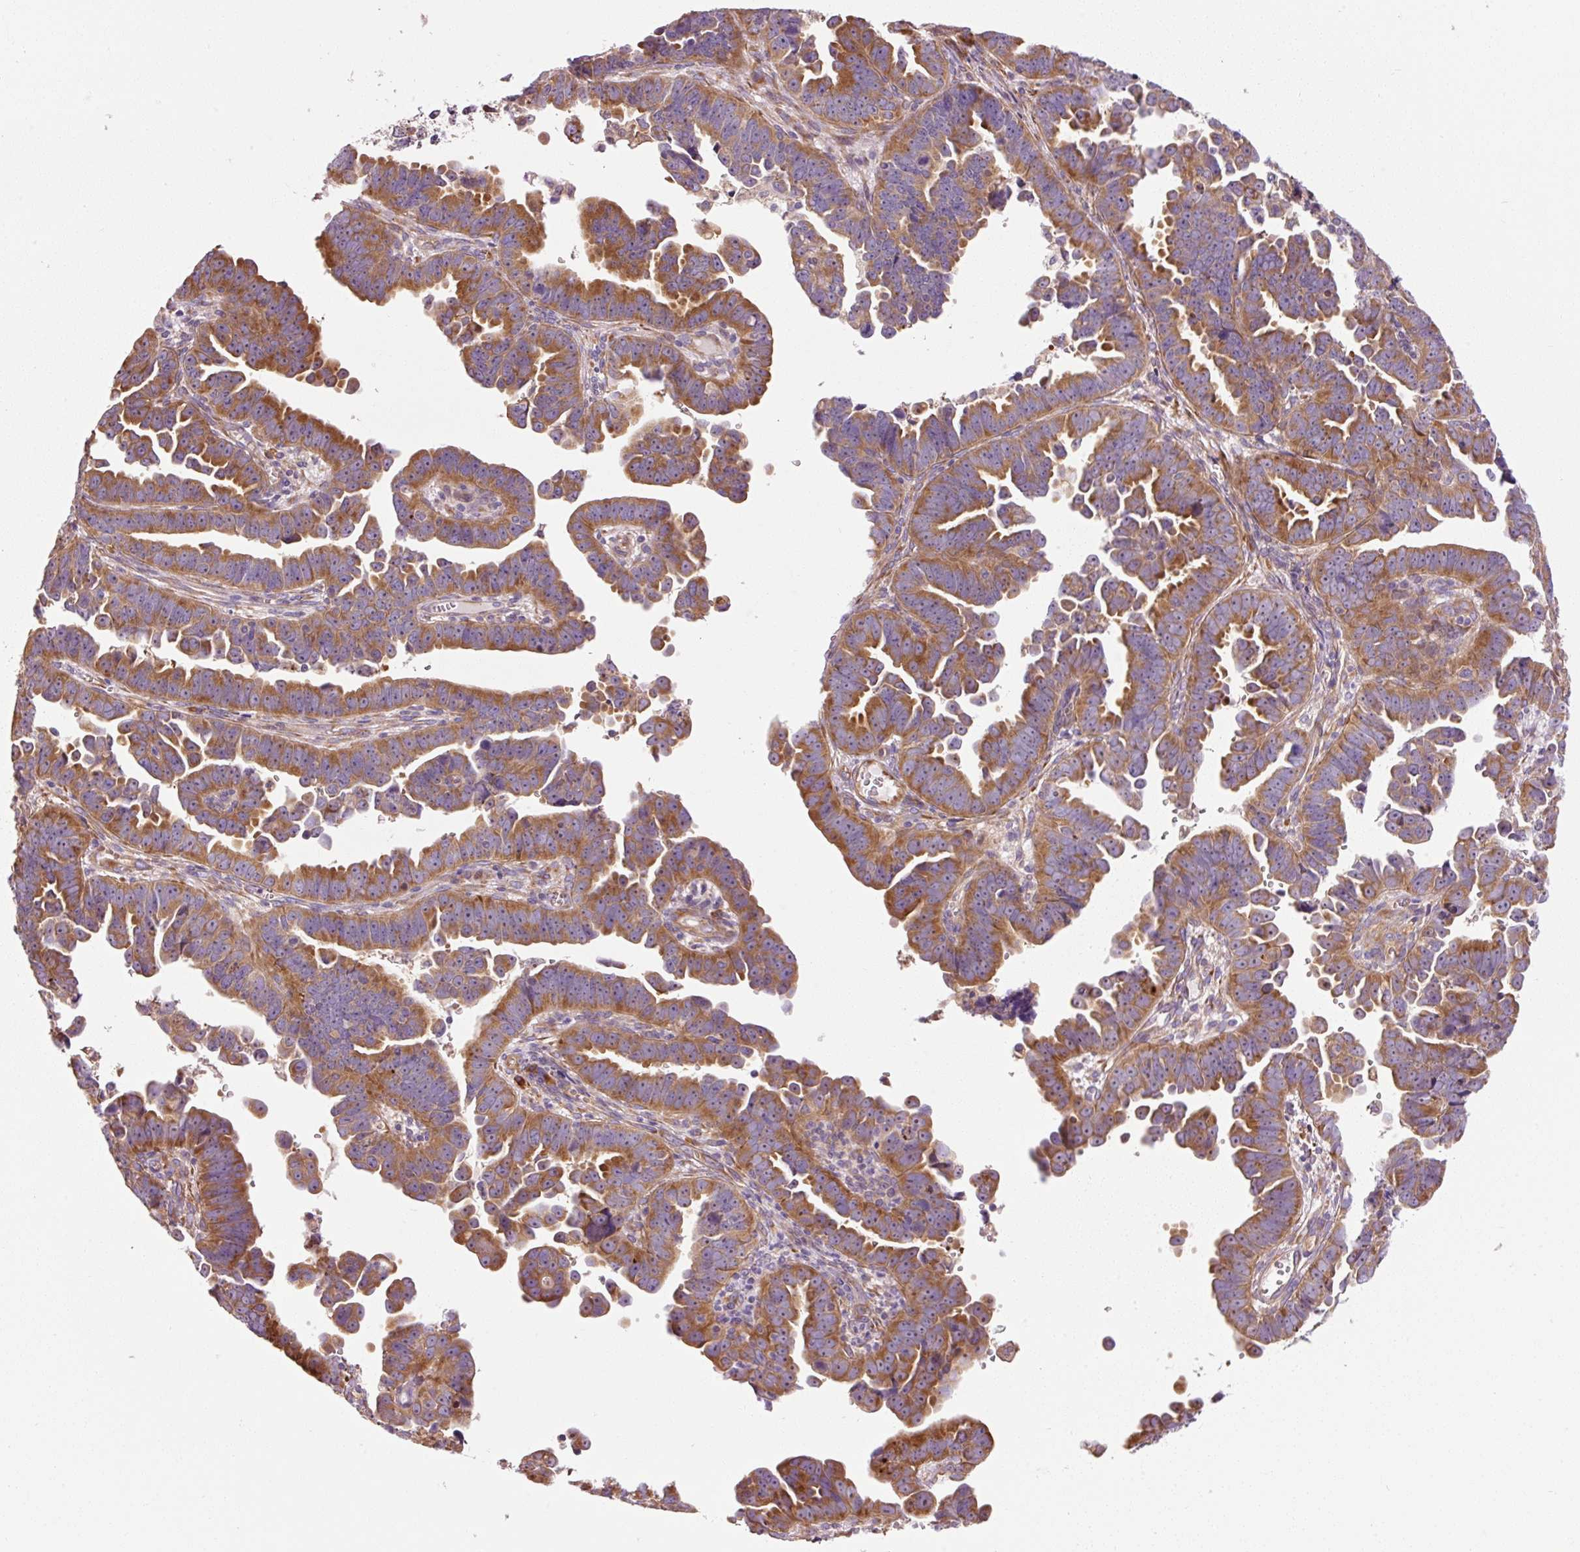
{"staining": {"intensity": "strong", "quantity": ">75%", "location": "cytoplasmic/membranous"}, "tissue": "endometrial cancer", "cell_type": "Tumor cells", "image_type": "cancer", "snomed": [{"axis": "morphology", "description": "Adenocarcinoma, NOS"}, {"axis": "topography", "description": "Endometrium"}], "caption": "Protein staining by IHC demonstrates strong cytoplasmic/membranous expression in about >75% of tumor cells in endometrial adenocarcinoma.", "gene": "RPL10A", "patient": {"sex": "female", "age": 75}}